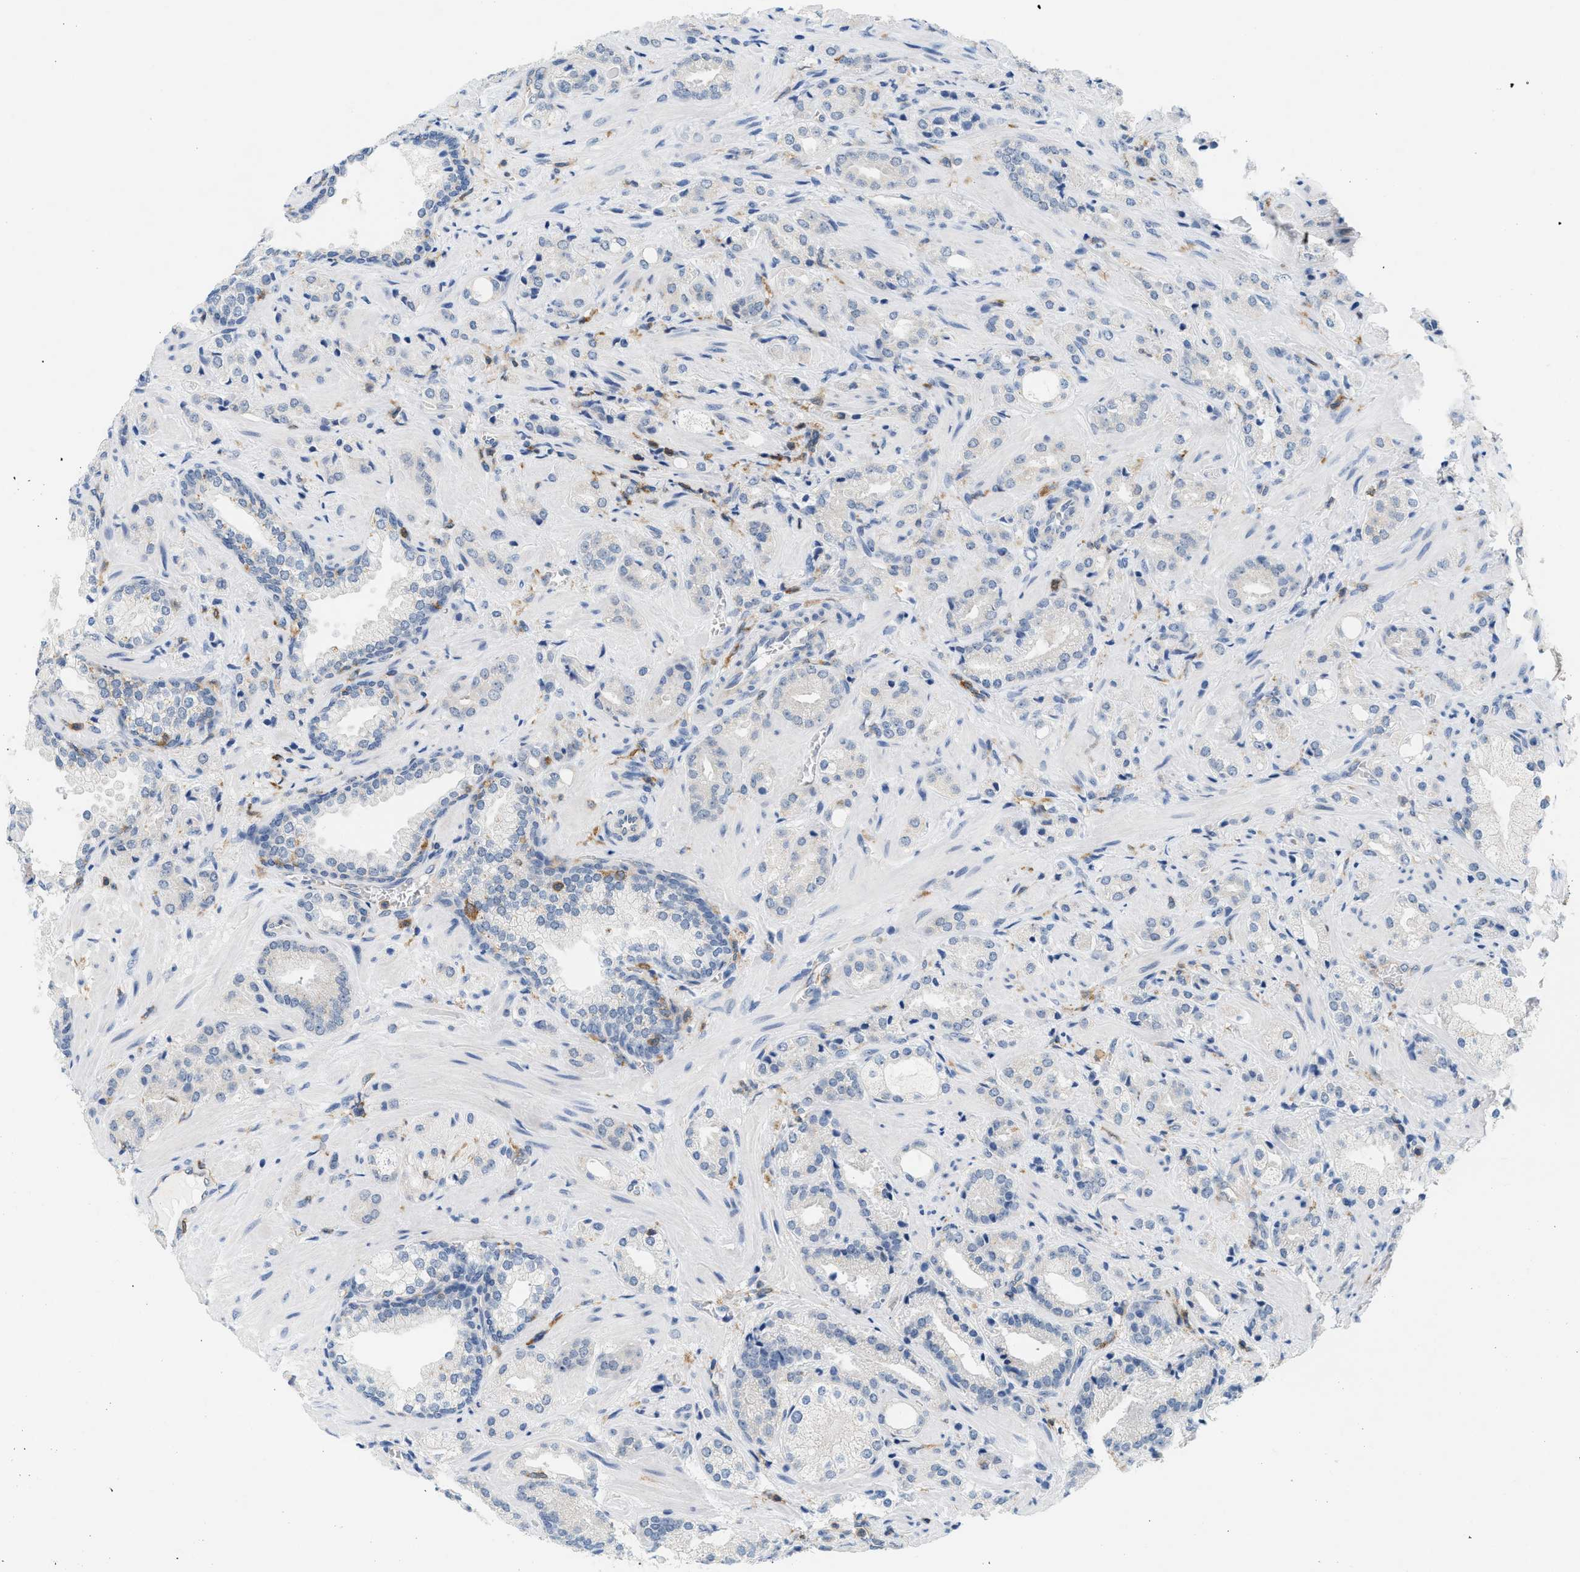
{"staining": {"intensity": "negative", "quantity": "none", "location": "none"}, "tissue": "prostate cancer", "cell_type": "Tumor cells", "image_type": "cancer", "snomed": [{"axis": "morphology", "description": "Adenocarcinoma, High grade"}, {"axis": "topography", "description": "Prostate"}], "caption": "A histopathology image of high-grade adenocarcinoma (prostate) stained for a protein reveals no brown staining in tumor cells.", "gene": "INPP5D", "patient": {"sex": "male", "age": 64}}